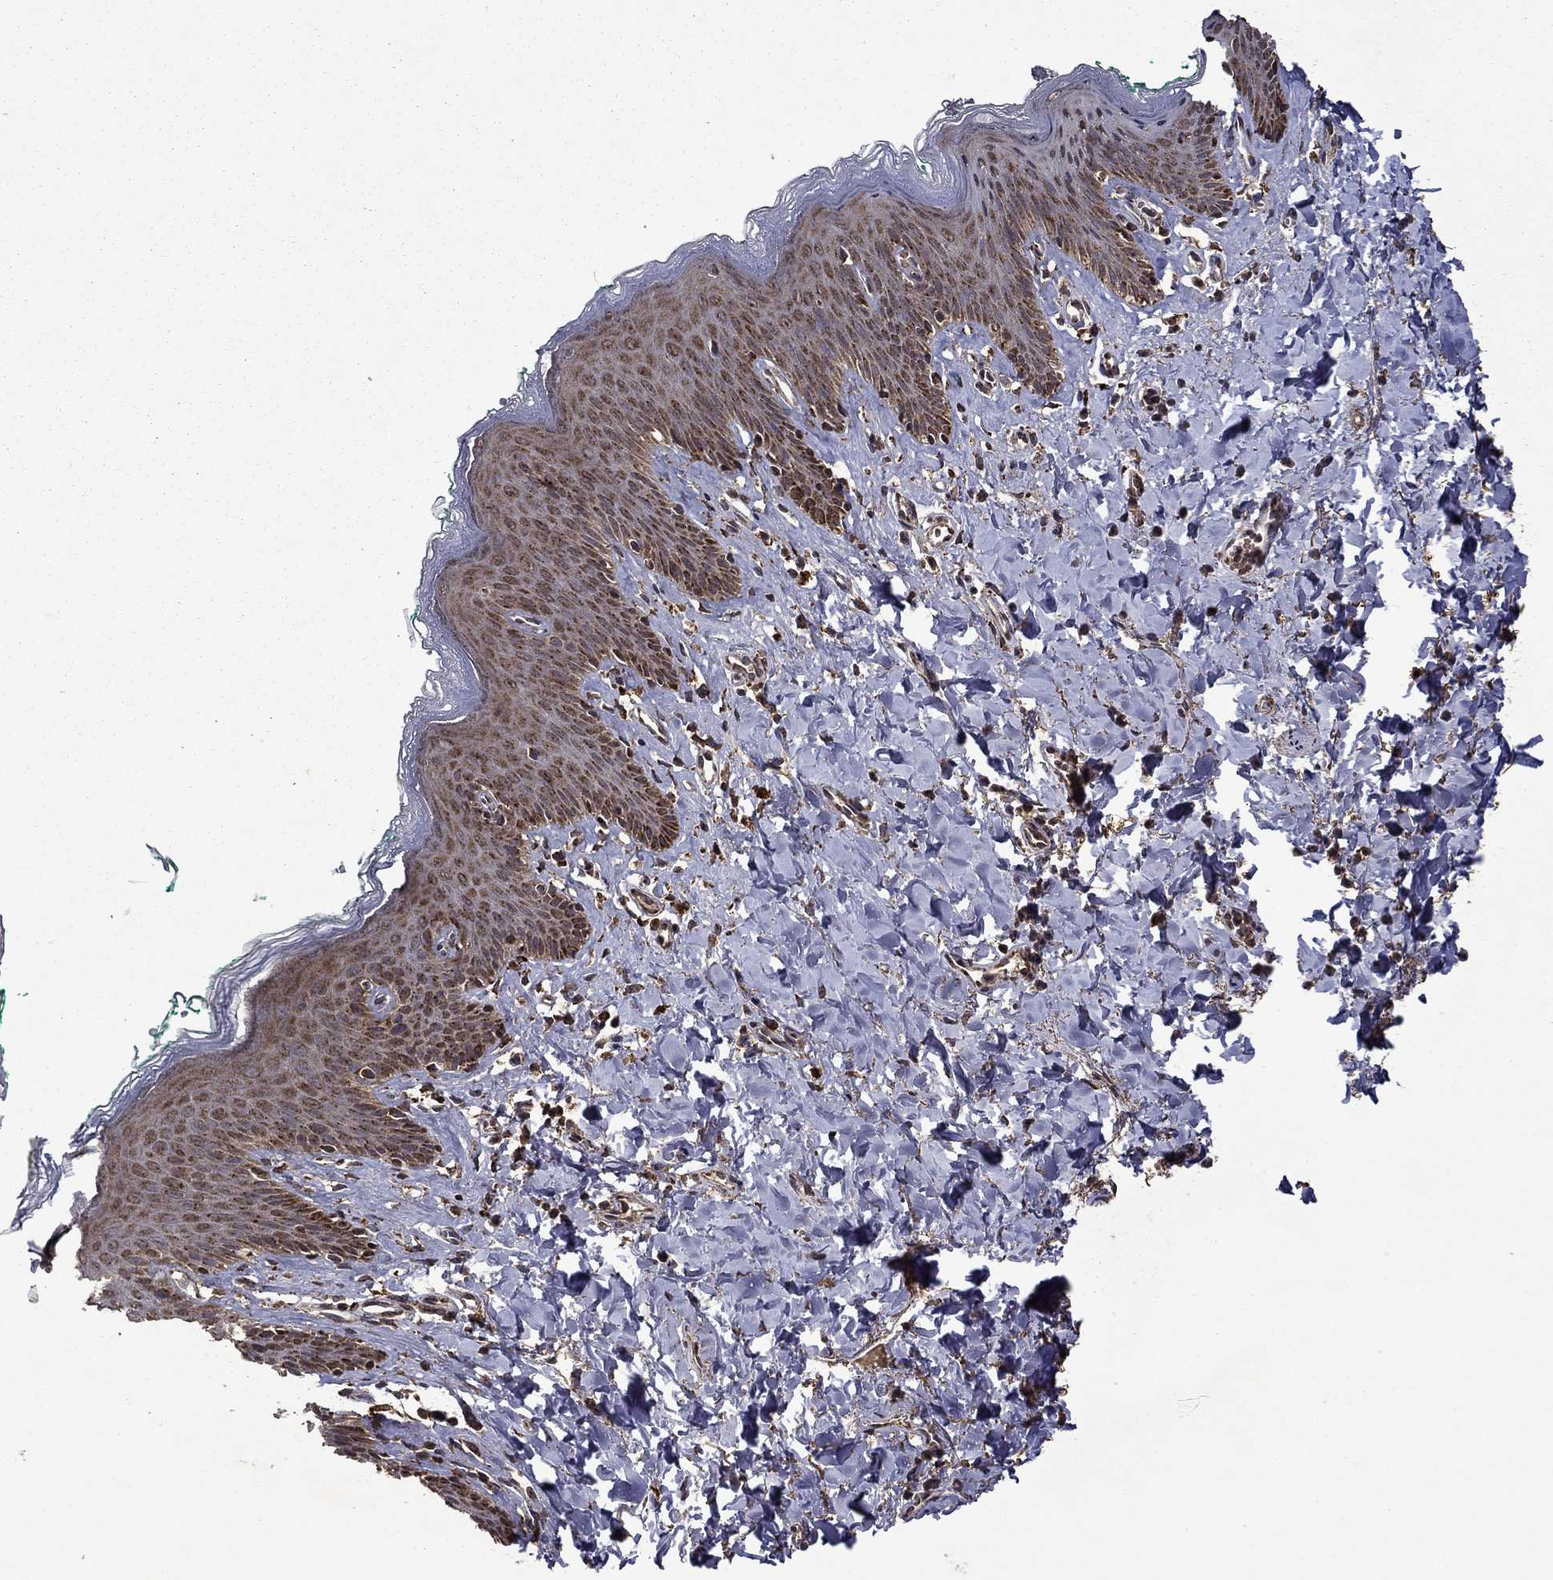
{"staining": {"intensity": "strong", "quantity": "25%-75%", "location": "cytoplasmic/membranous"}, "tissue": "skin", "cell_type": "Epidermal cells", "image_type": "normal", "snomed": [{"axis": "morphology", "description": "Normal tissue, NOS"}, {"axis": "topography", "description": "Vulva"}], "caption": "This histopathology image exhibits immunohistochemistry staining of benign skin, with high strong cytoplasmic/membranous expression in approximately 25%-75% of epidermal cells.", "gene": "ITM2B", "patient": {"sex": "female", "age": 66}}